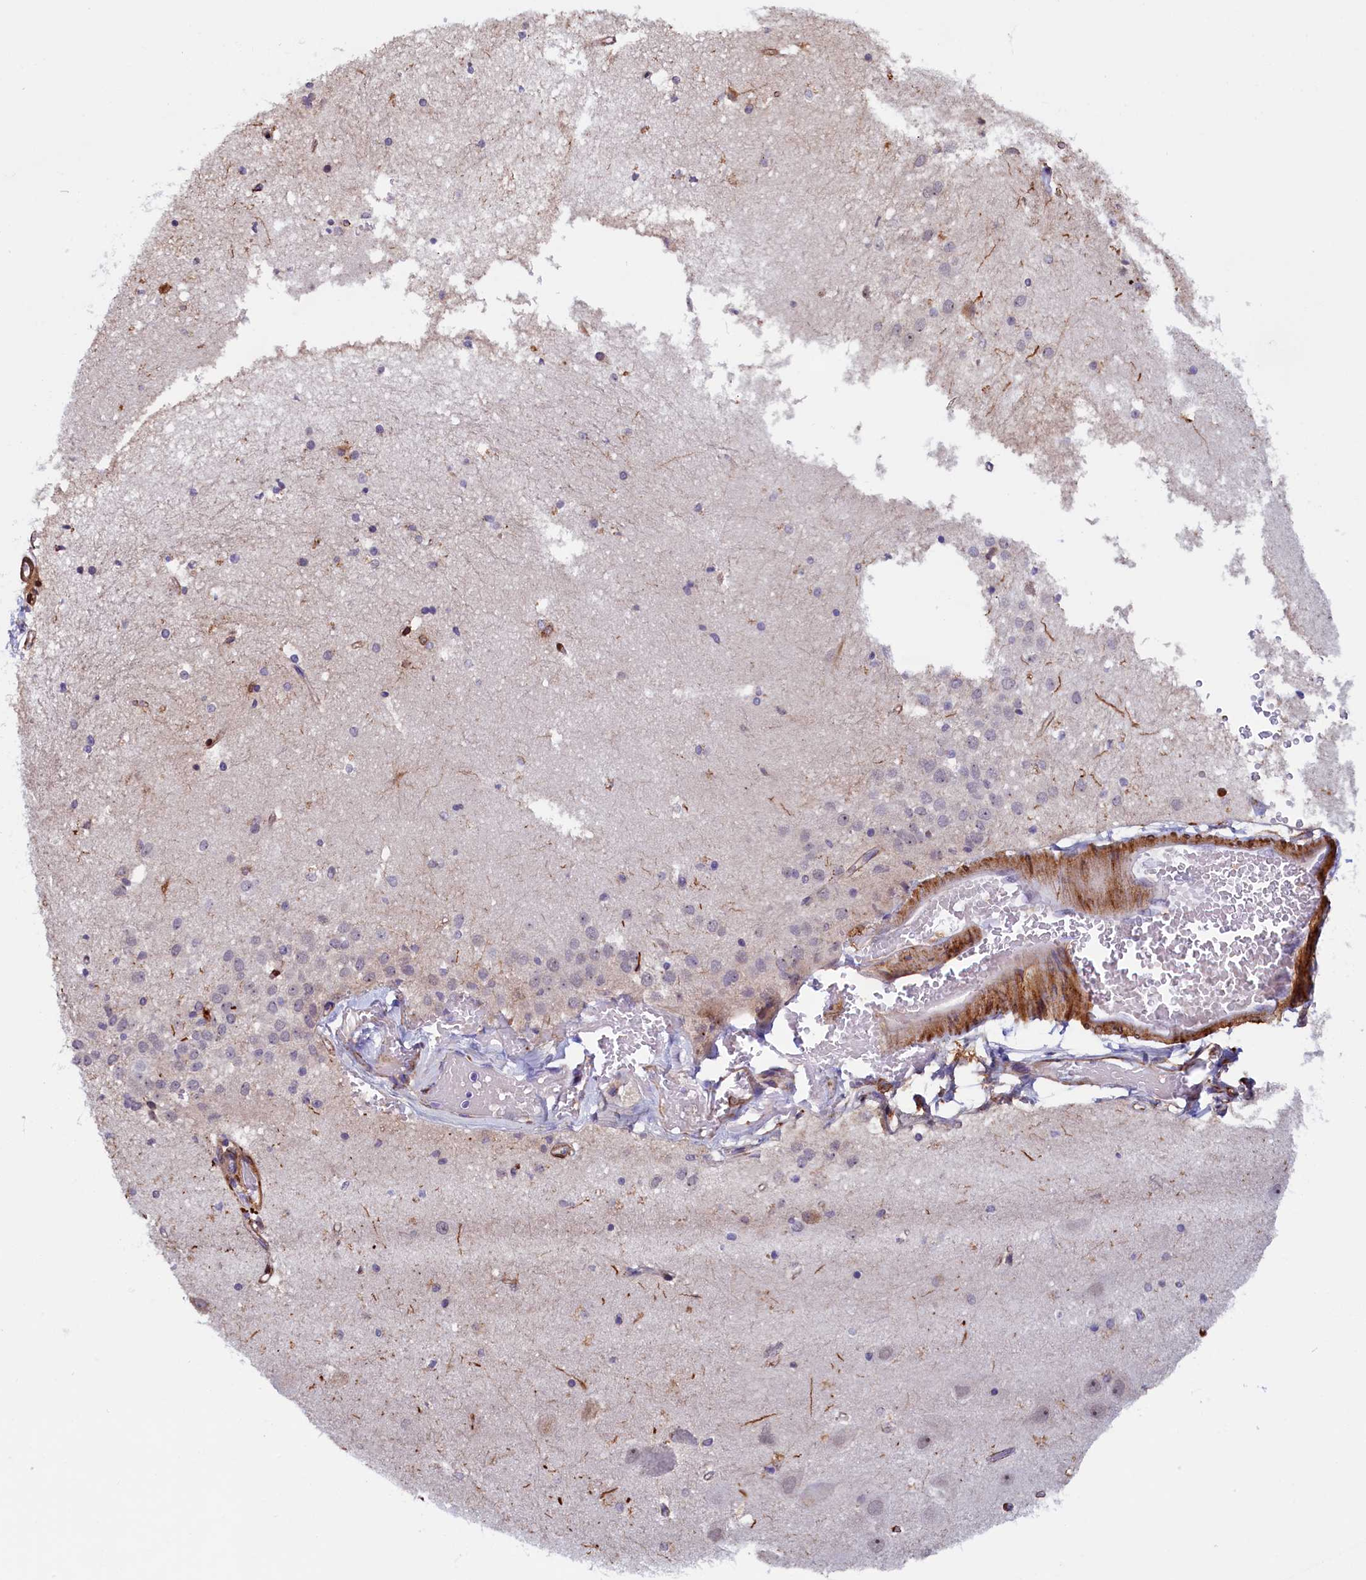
{"staining": {"intensity": "negative", "quantity": "none", "location": "none"}, "tissue": "hippocampus", "cell_type": "Glial cells", "image_type": "normal", "snomed": [{"axis": "morphology", "description": "Normal tissue, NOS"}, {"axis": "topography", "description": "Hippocampus"}], "caption": "Immunohistochemical staining of unremarkable hippocampus exhibits no significant expression in glial cells. (Stains: DAB (3,3'-diaminobenzidine) immunohistochemistry (IHC) with hematoxylin counter stain, Microscopy: brightfield microscopy at high magnification).", "gene": "PACSIN3", "patient": {"sex": "female", "age": 52}}